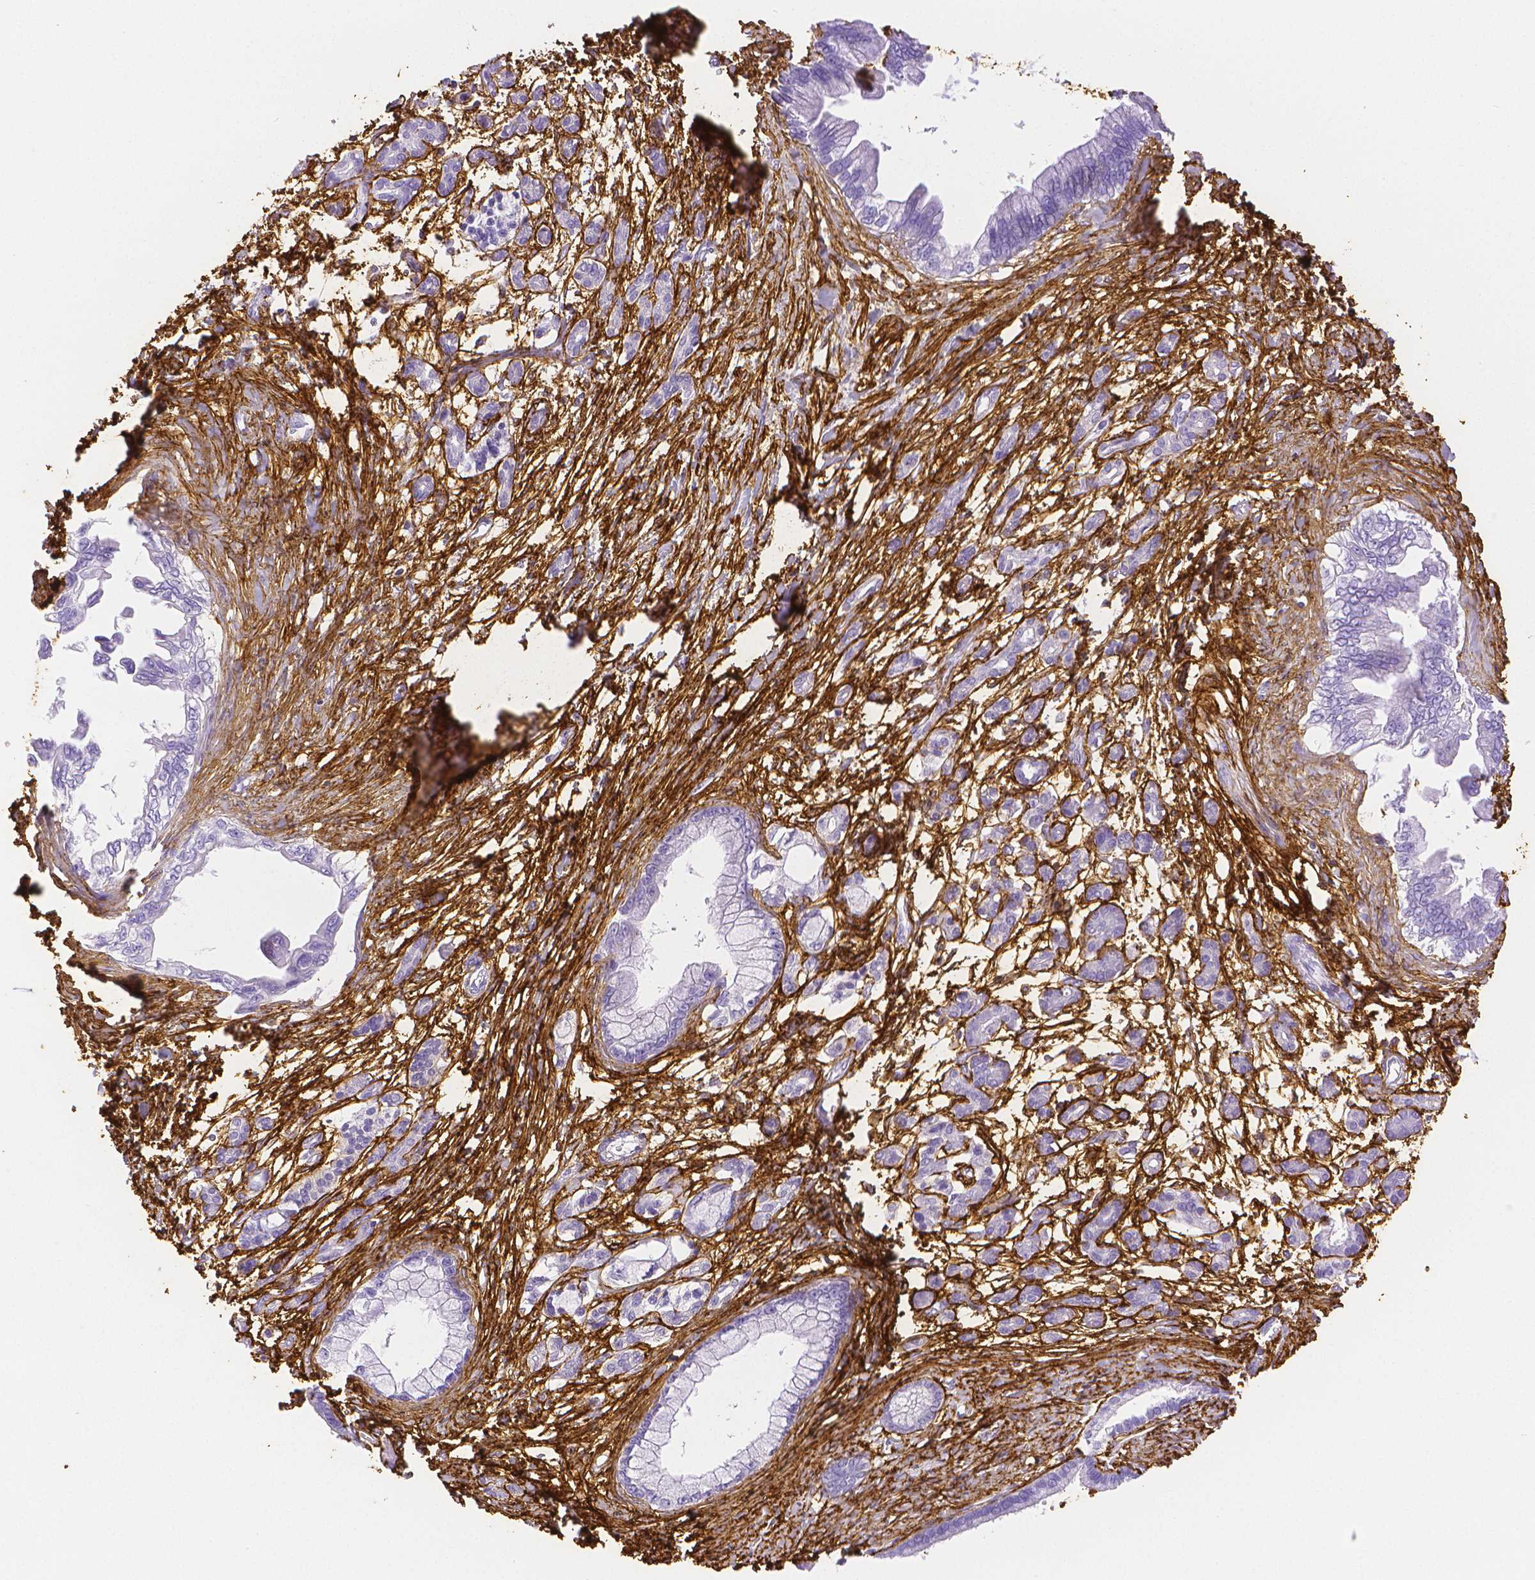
{"staining": {"intensity": "negative", "quantity": "none", "location": "none"}, "tissue": "pancreatic cancer", "cell_type": "Tumor cells", "image_type": "cancer", "snomed": [{"axis": "morphology", "description": "Adenocarcinoma, NOS"}, {"axis": "topography", "description": "Pancreas"}], "caption": "Pancreatic adenocarcinoma was stained to show a protein in brown. There is no significant positivity in tumor cells.", "gene": "FBN1", "patient": {"sex": "male", "age": 61}}